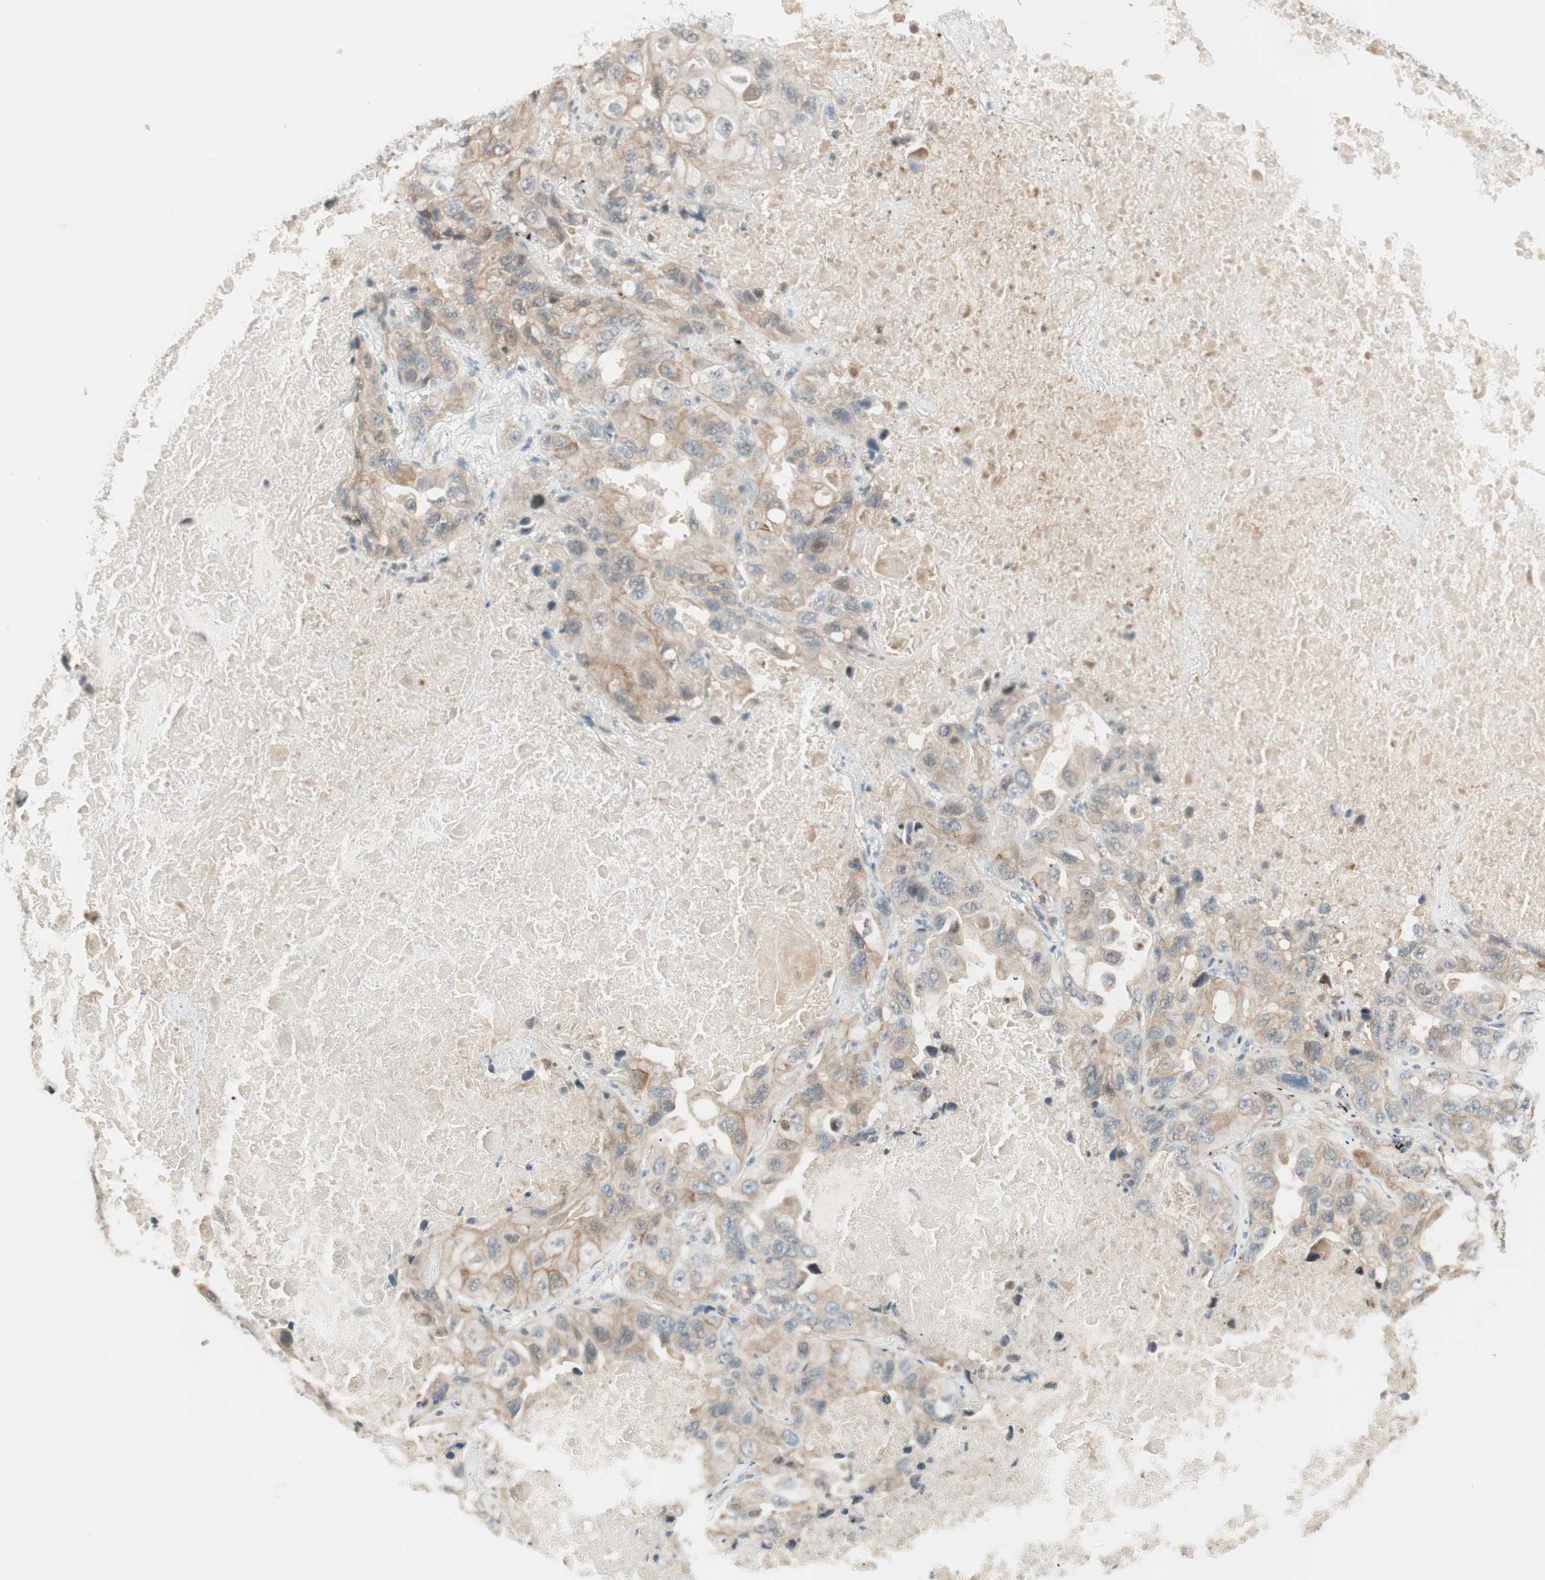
{"staining": {"intensity": "weak", "quantity": ">75%", "location": "cytoplasmic/membranous"}, "tissue": "lung cancer", "cell_type": "Tumor cells", "image_type": "cancer", "snomed": [{"axis": "morphology", "description": "Squamous cell carcinoma, NOS"}, {"axis": "topography", "description": "Lung"}], "caption": "IHC micrograph of neoplastic tissue: lung cancer stained using IHC shows low levels of weak protein expression localized specifically in the cytoplasmic/membranous of tumor cells, appearing as a cytoplasmic/membranous brown color.", "gene": "PSMD8", "patient": {"sex": "female", "age": 73}}